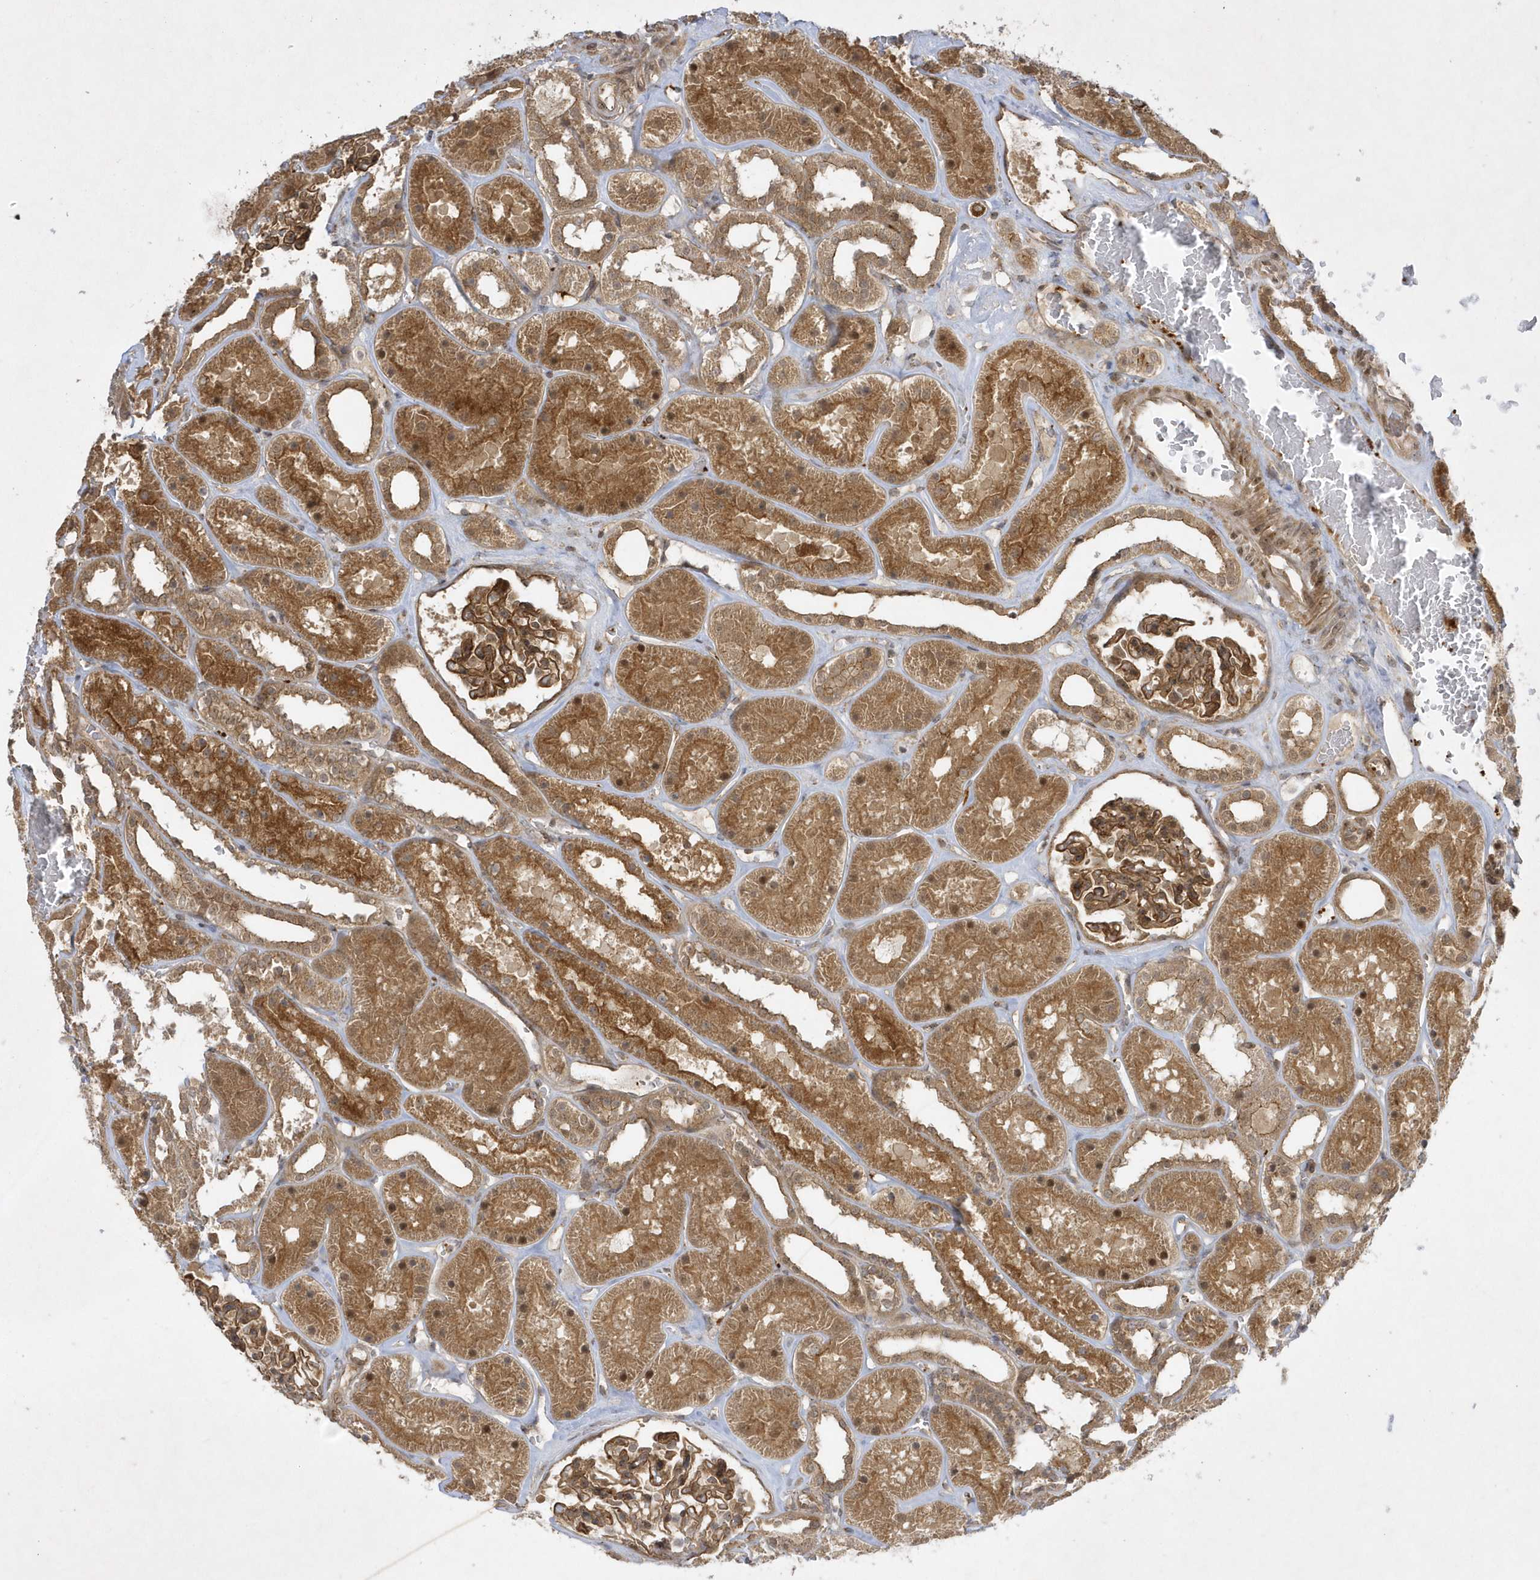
{"staining": {"intensity": "moderate", "quantity": ">75%", "location": "cytoplasmic/membranous"}, "tissue": "kidney", "cell_type": "Cells in glomeruli", "image_type": "normal", "snomed": [{"axis": "morphology", "description": "Normal tissue, NOS"}, {"axis": "topography", "description": "Kidney"}], "caption": "Immunohistochemical staining of normal kidney reveals >75% levels of moderate cytoplasmic/membranous protein expression in approximately >75% of cells in glomeruli. (brown staining indicates protein expression, while blue staining denotes nuclei).", "gene": "NAF1", "patient": {"sex": "female", "age": 41}}